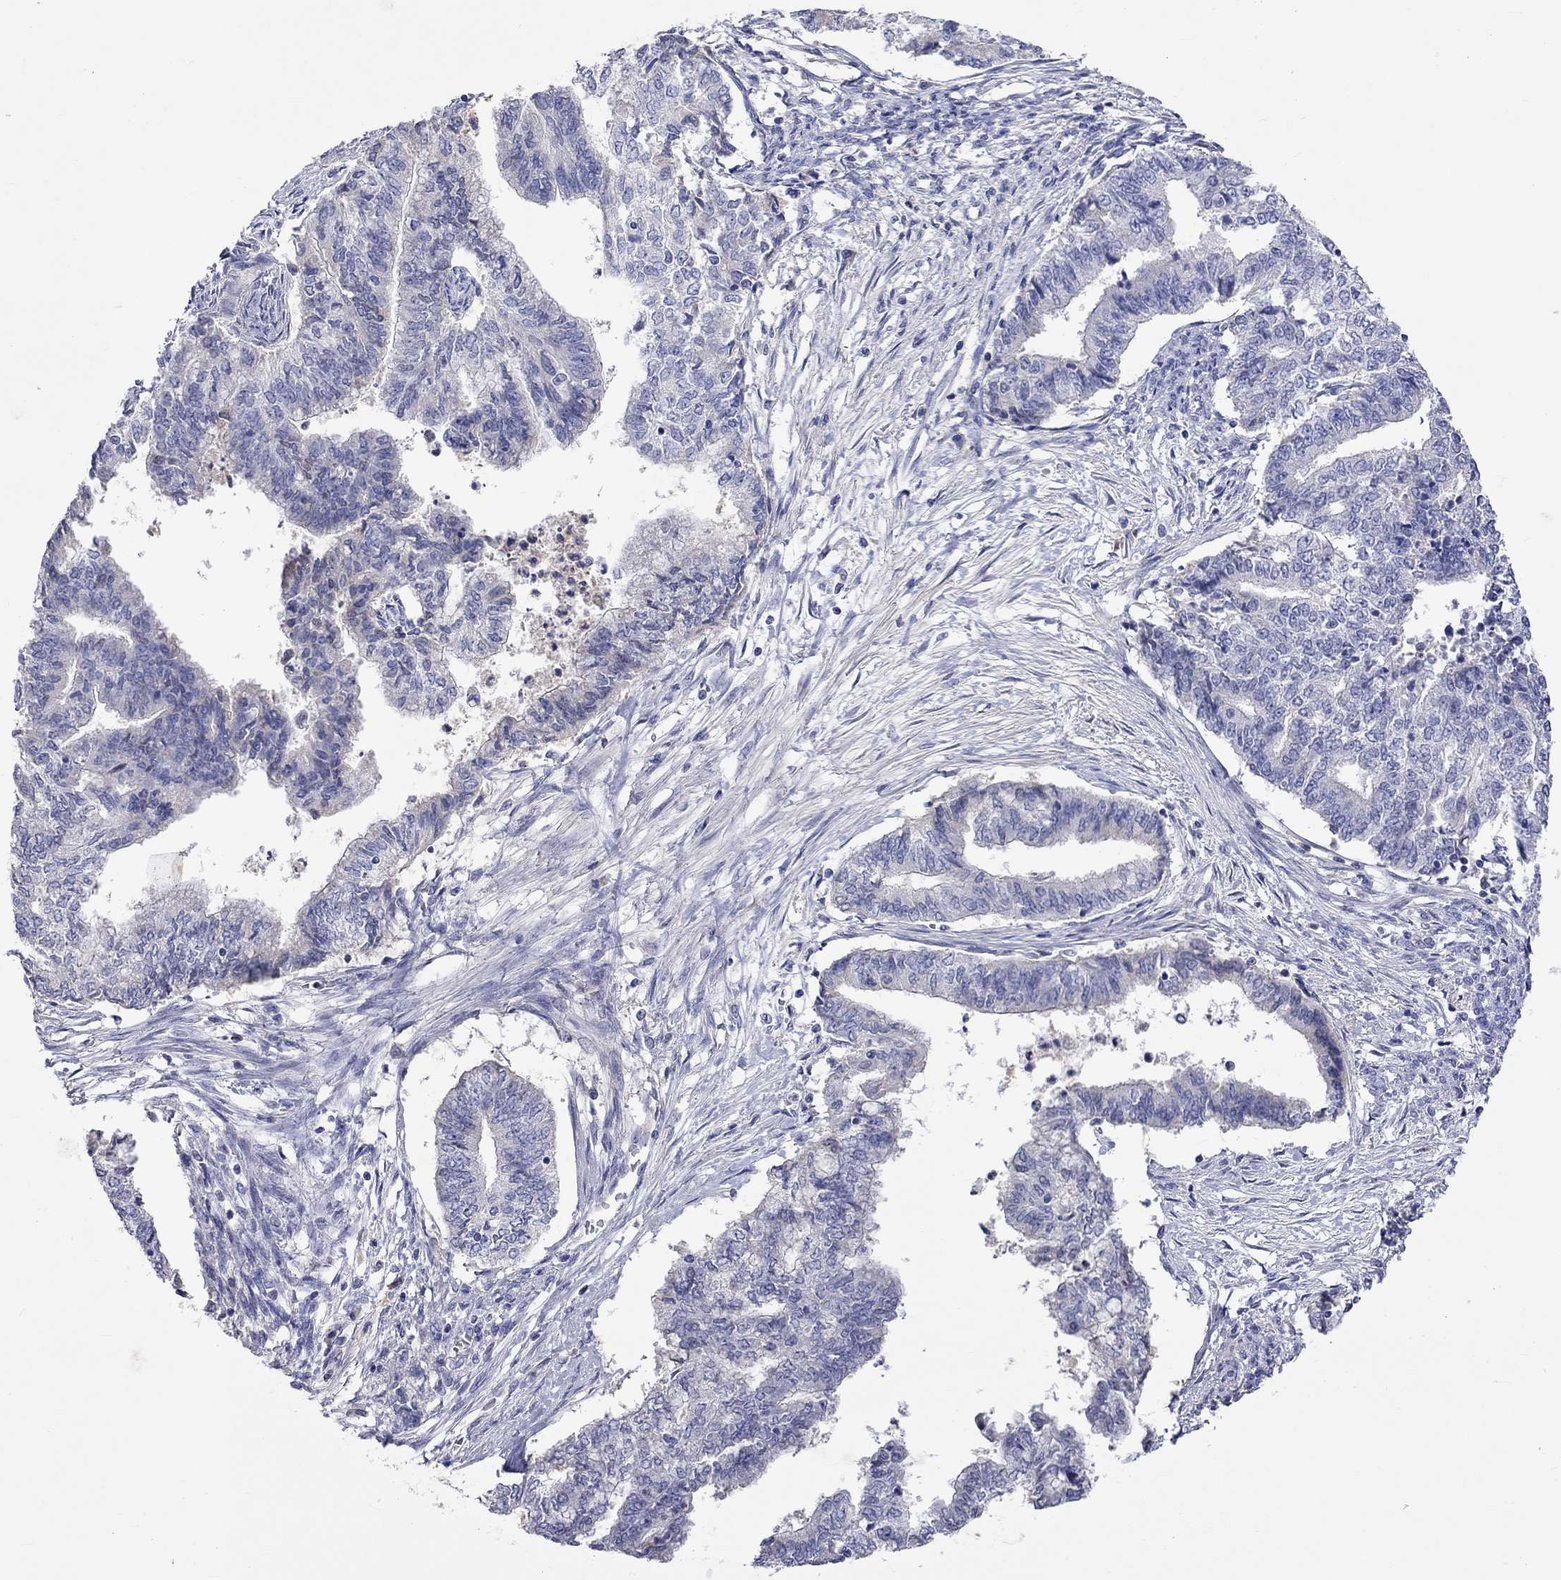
{"staining": {"intensity": "negative", "quantity": "none", "location": "none"}, "tissue": "endometrial cancer", "cell_type": "Tumor cells", "image_type": "cancer", "snomed": [{"axis": "morphology", "description": "Adenocarcinoma, NOS"}, {"axis": "topography", "description": "Endometrium"}], "caption": "Tumor cells are negative for brown protein staining in endometrial adenocarcinoma. The staining was performed using DAB (3,3'-diaminobenzidine) to visualize the protein expression in brown, while the nuclei were stained in blue with hematoxylin (Magnification: 20x).", "gene": "LRFN4", "patient": {"sex": "female", "age": 65}}